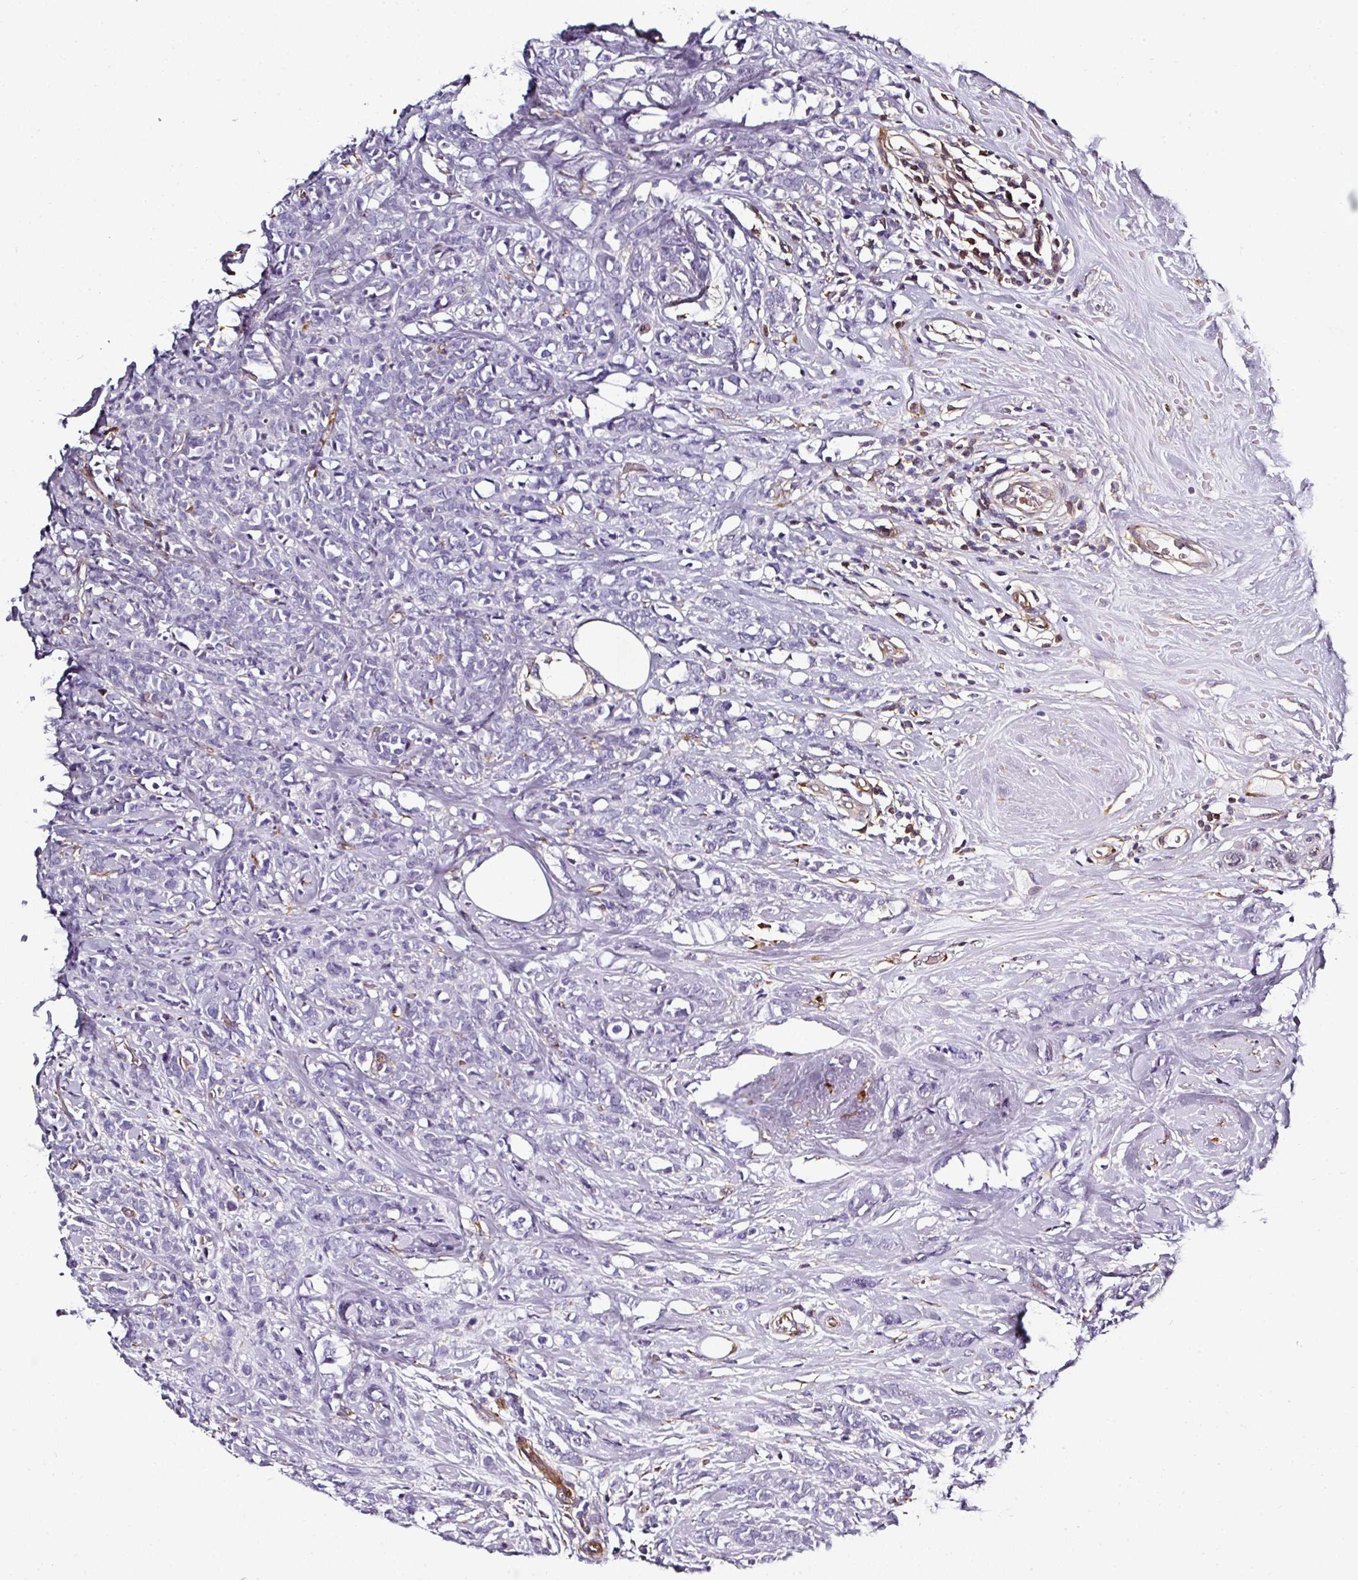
{"staining": {"intensity": "negative", "quantity": "none", "location": "none"}, "tissue": "breast cancer", "cell_type": "Tumor cells", "image_type": "cancer", "snomed": [{"axis": "morphology", "description": "Lobular carcinoma"}, {"axis": "topography", "description": "Breast"}], "caption": "This histopathology image is of breast cancer stained with immunohistochemistry (IHC) to label a protein in brown with the nuclei are counter-stained blue. There is no expression in tumor cells.", "gene": "BEND5", "patient": {"sex": "female", "age": 58}}